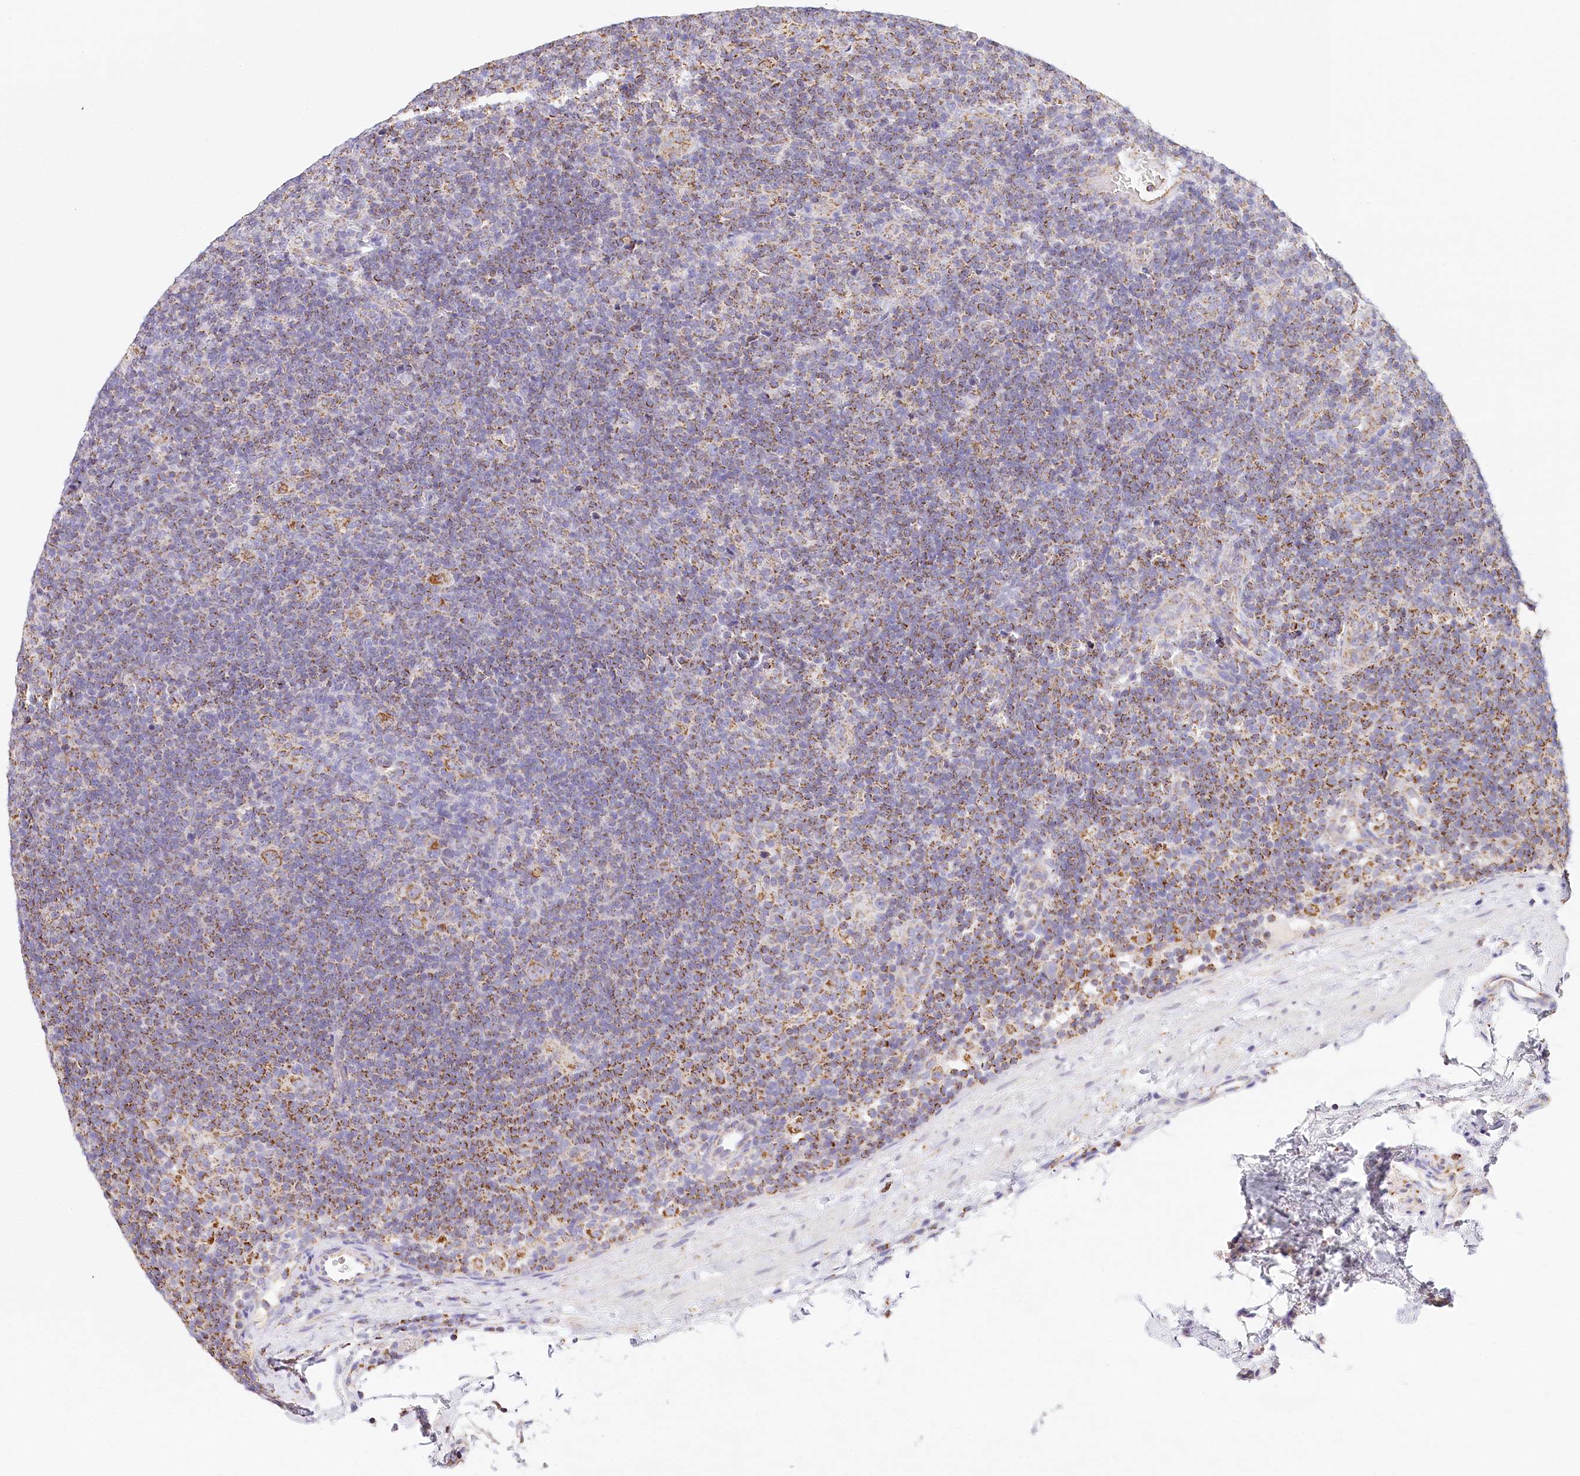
{"staining": {"intensity": "moderate", "quantity": ">75%", "location": "cytoplasmic/membranous"}, "tissue": "lymphoma", "cell_type": "Tumor cells", "image_type": "cancer", "snomed": [{"axis": "morphology", "description": "Hodgkin's disease, NOS"}, {"axis": "topography", "description": "Lymph node"}], "caption": "Lymphoma stained for a protein (brown) shows moderate cytoplasmic/membranous positive expression in approximately >75% of tumor cells.", "gene": "LSS", "patient": {"sex": "female", "age": 57}}